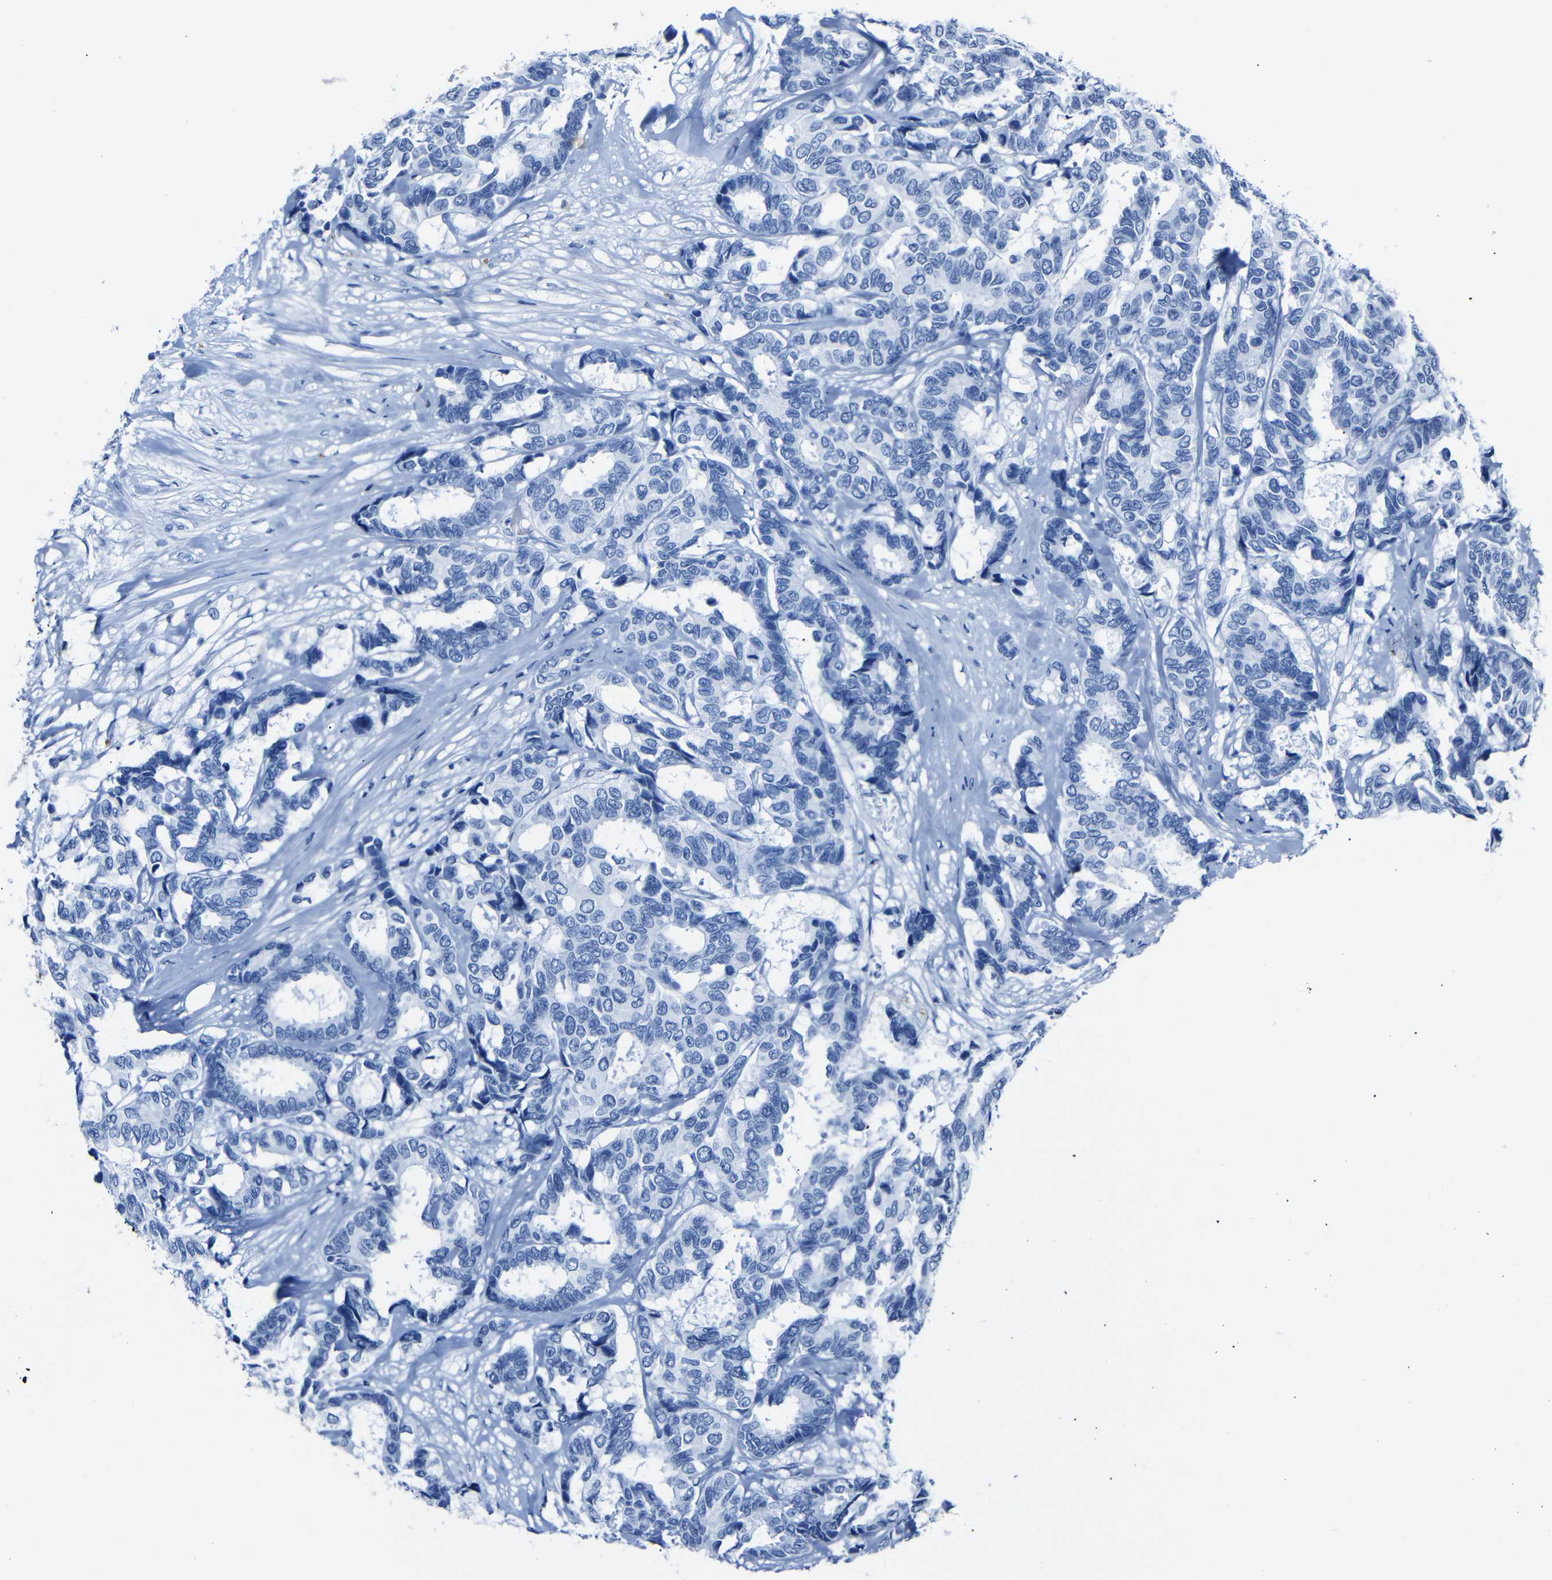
{"staining": {"intensity": "negative", "quantity": "none", "location": "none"}, "tissue": "breast cancer", "cell_type": "Tumor cells", "image_type": "cancer", "snomed": [{"axis": "morphology", "description": "Duct carcinoma"}, {"axis": "topography", "description": "Breast"}], "caption": "Immunohistochemical staining of human breast cancer (infiltrating ductal carcinoma) shows no significant expression in tumor cells.", "gene": "CLDN11", "patient": {"sex": "female", "age": 87}}